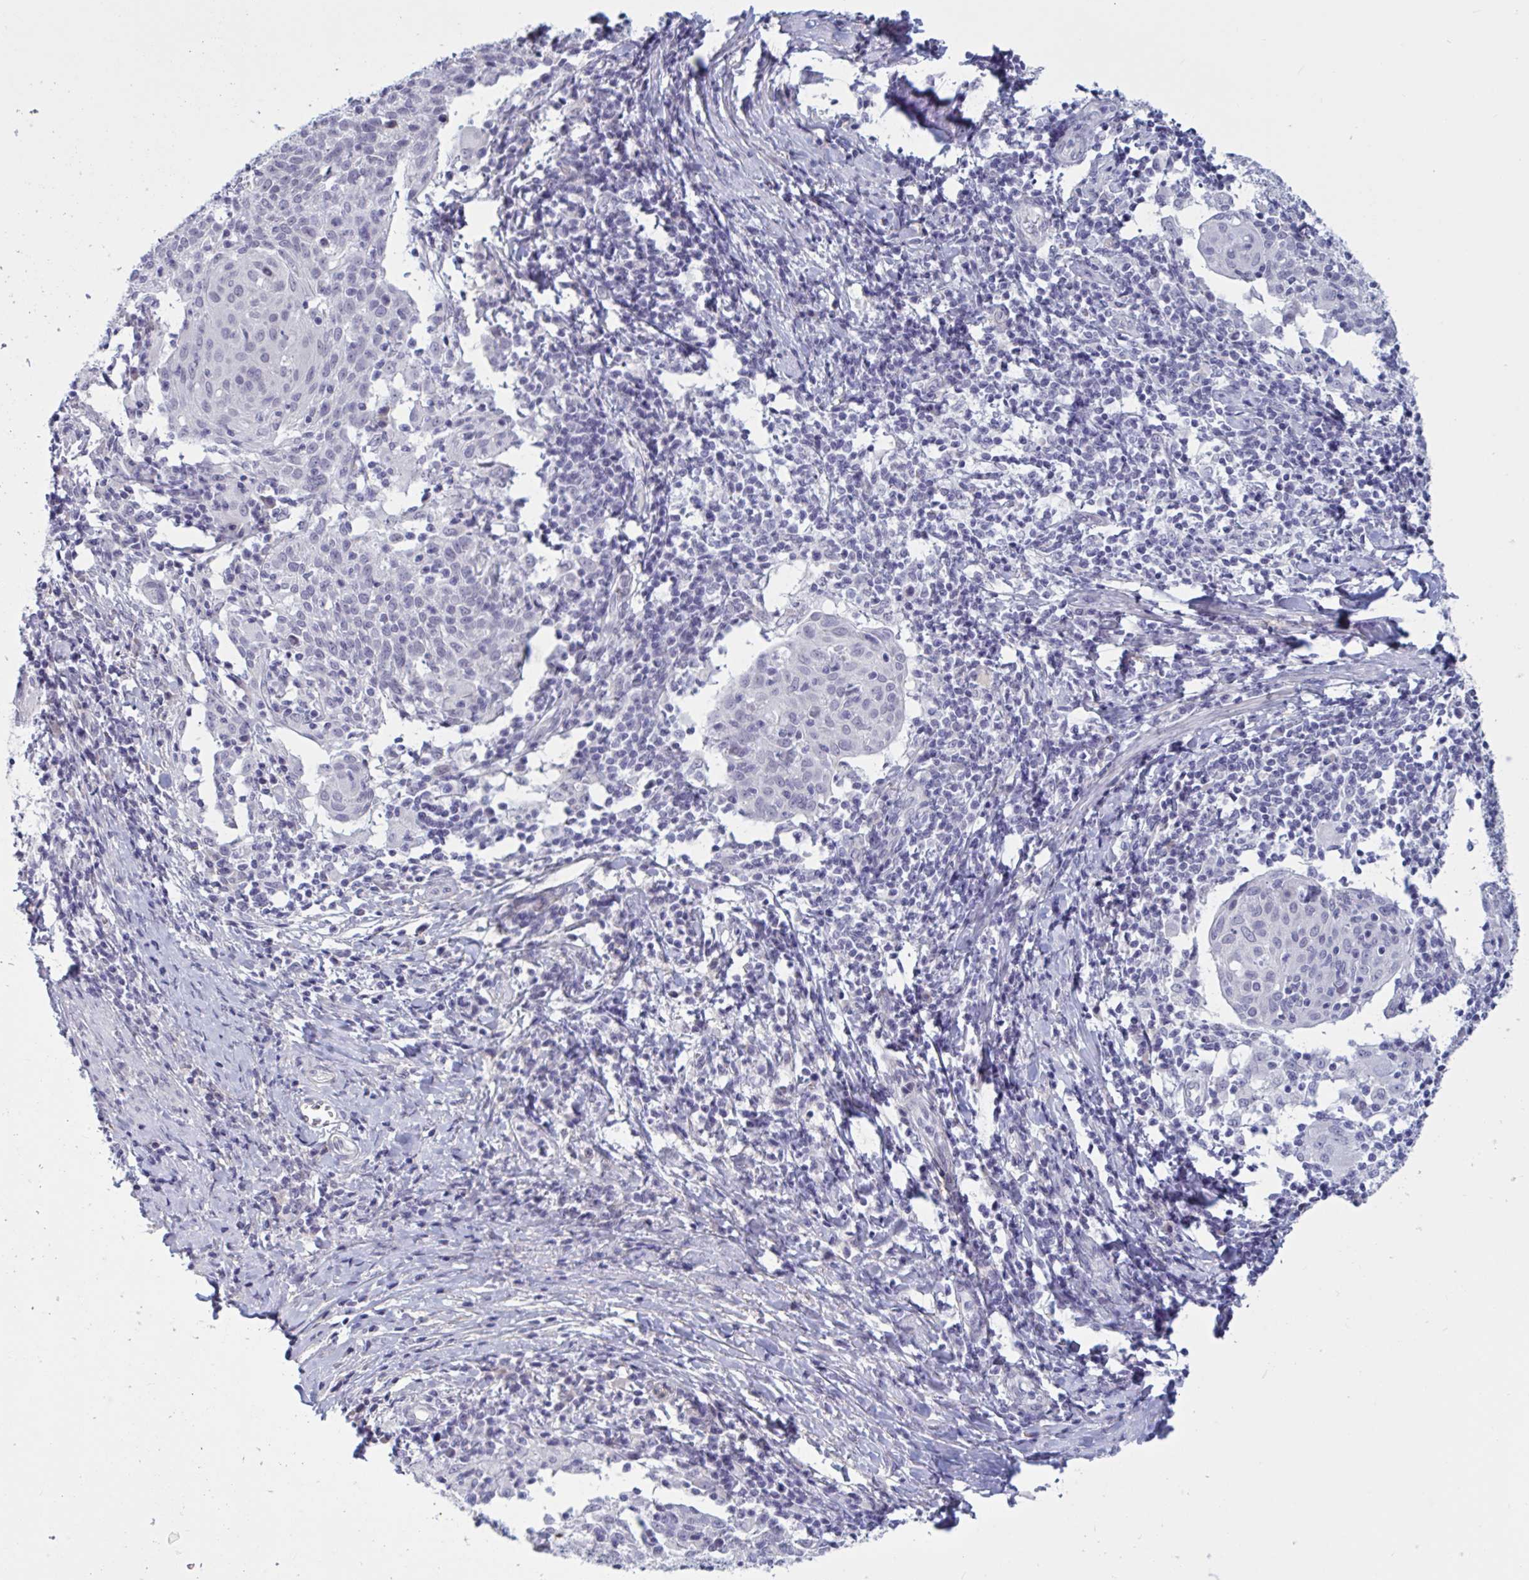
{"staining": {"intensity": "negative", "quantity": "none", "location": "none"}, "tissue": "cervical cancer", "cell_type": "Tumor cells", "image_type": "cancer", "snomed": [{"axis": "morphology", "description": "Squamous cell carcinoma, NOS"}, {"axis": "topography", "description": "Cervix"}], "caption": "High magnification brightfield microscopy of cervical cancer stained with DAB (3,3'-diaminobenzidine) (brown) and counterstained with hematoxylin (blue): tumor cells show no significant staining.", "gene": "TCEAL8", "patient": {"sex": "female", "age": 52}}